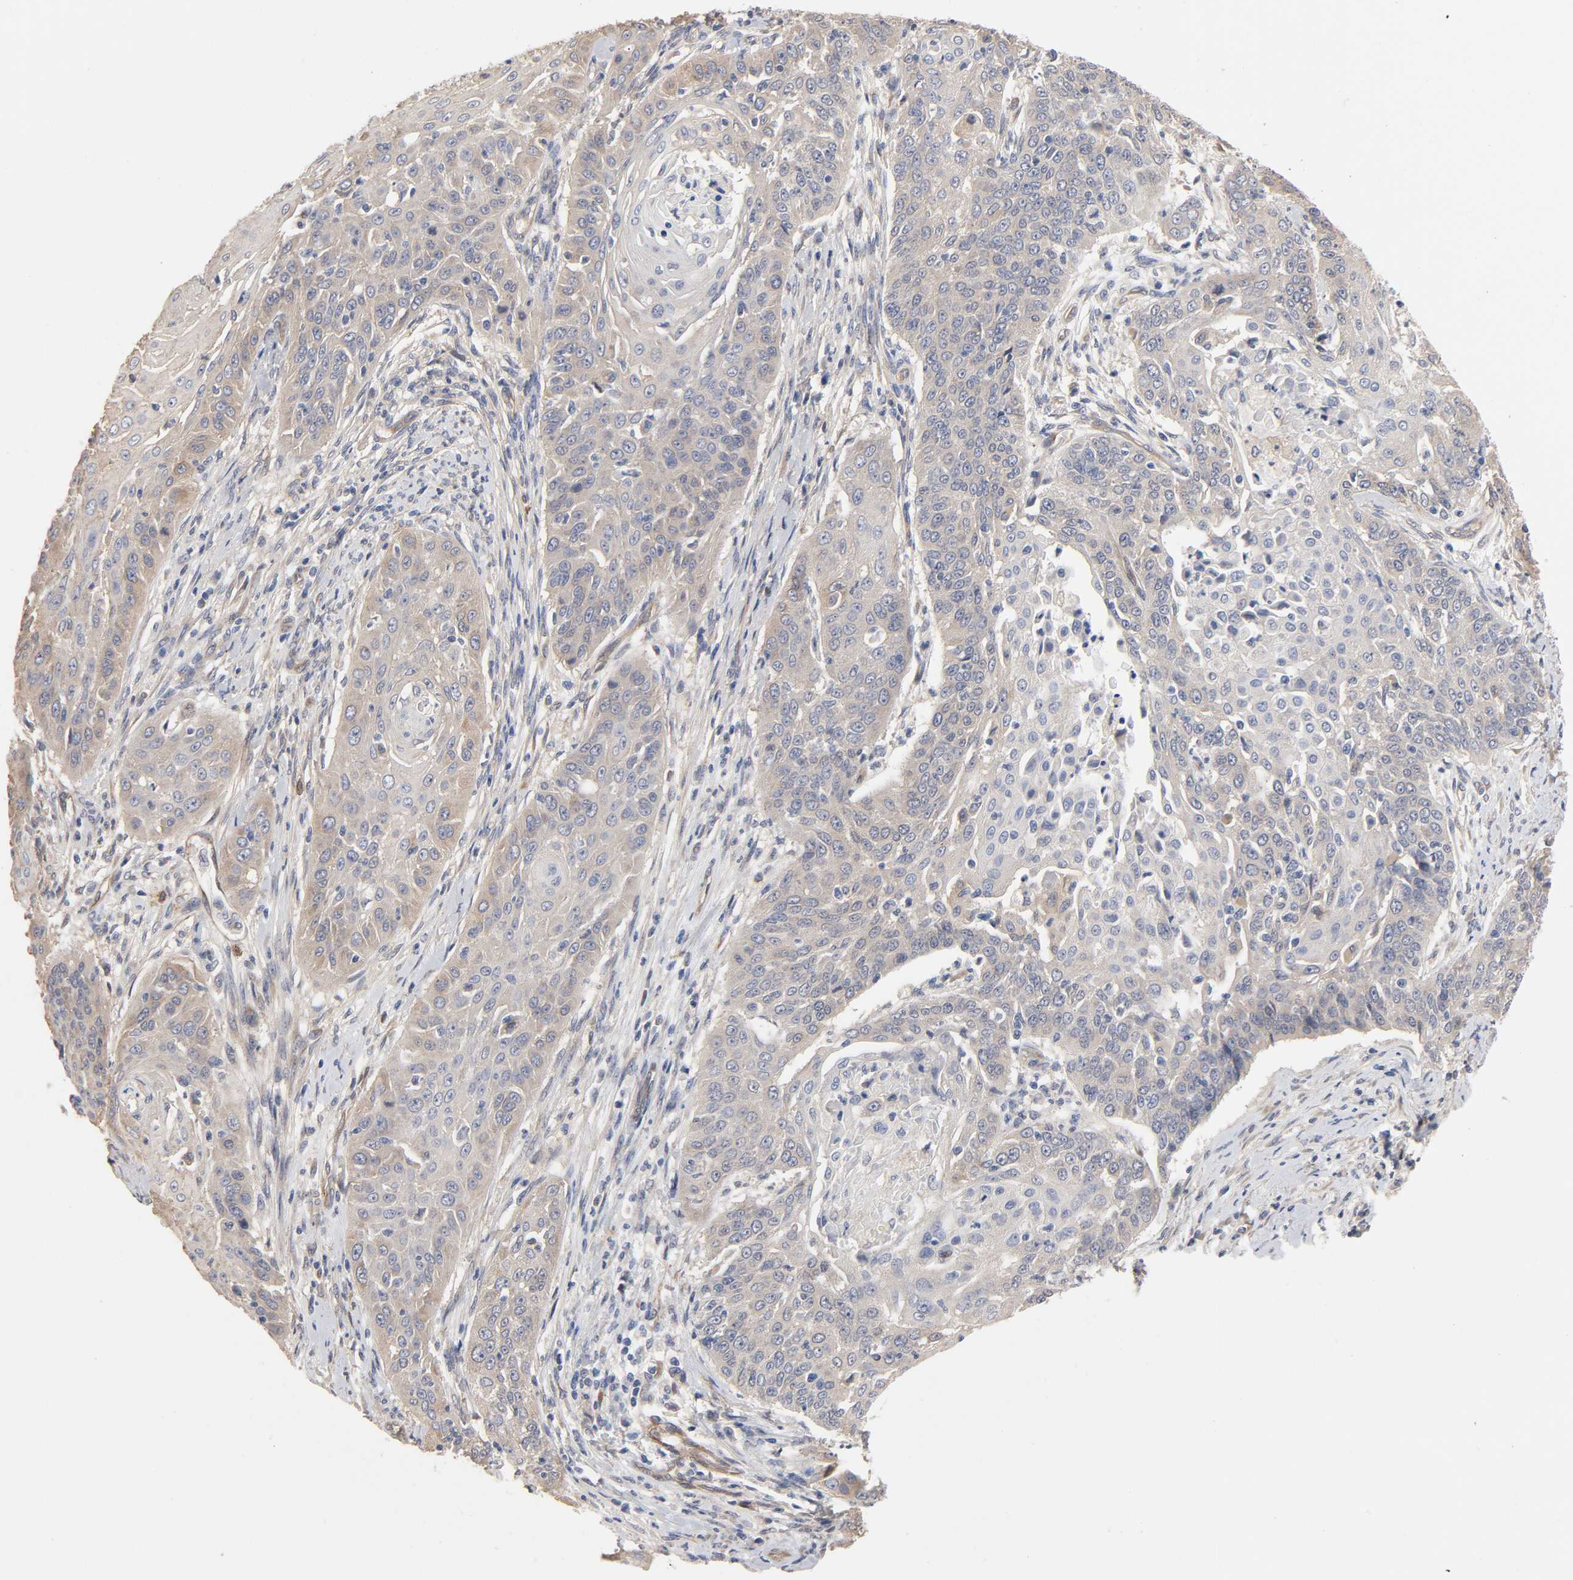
{"staining": {"intensity": "negative", "quantity": "none", "location": "none"}, "tissue": "cervical cancer", "cell_type": "Tumor cells", "image_type": "cancer", "snomed": [{"axis": "morphology", "description": "Squamous cell carcinoma, NOS"}, {"axis": "topography", "description": "Cervix"}], "caption": "IHC photomicrograph of squamous cell carcinoma (cervical) stained for a protein (brown), which reveals no expression in tumor cells.", "gene": "RAB13", "patient": {"sex": "female", "age": 33}}